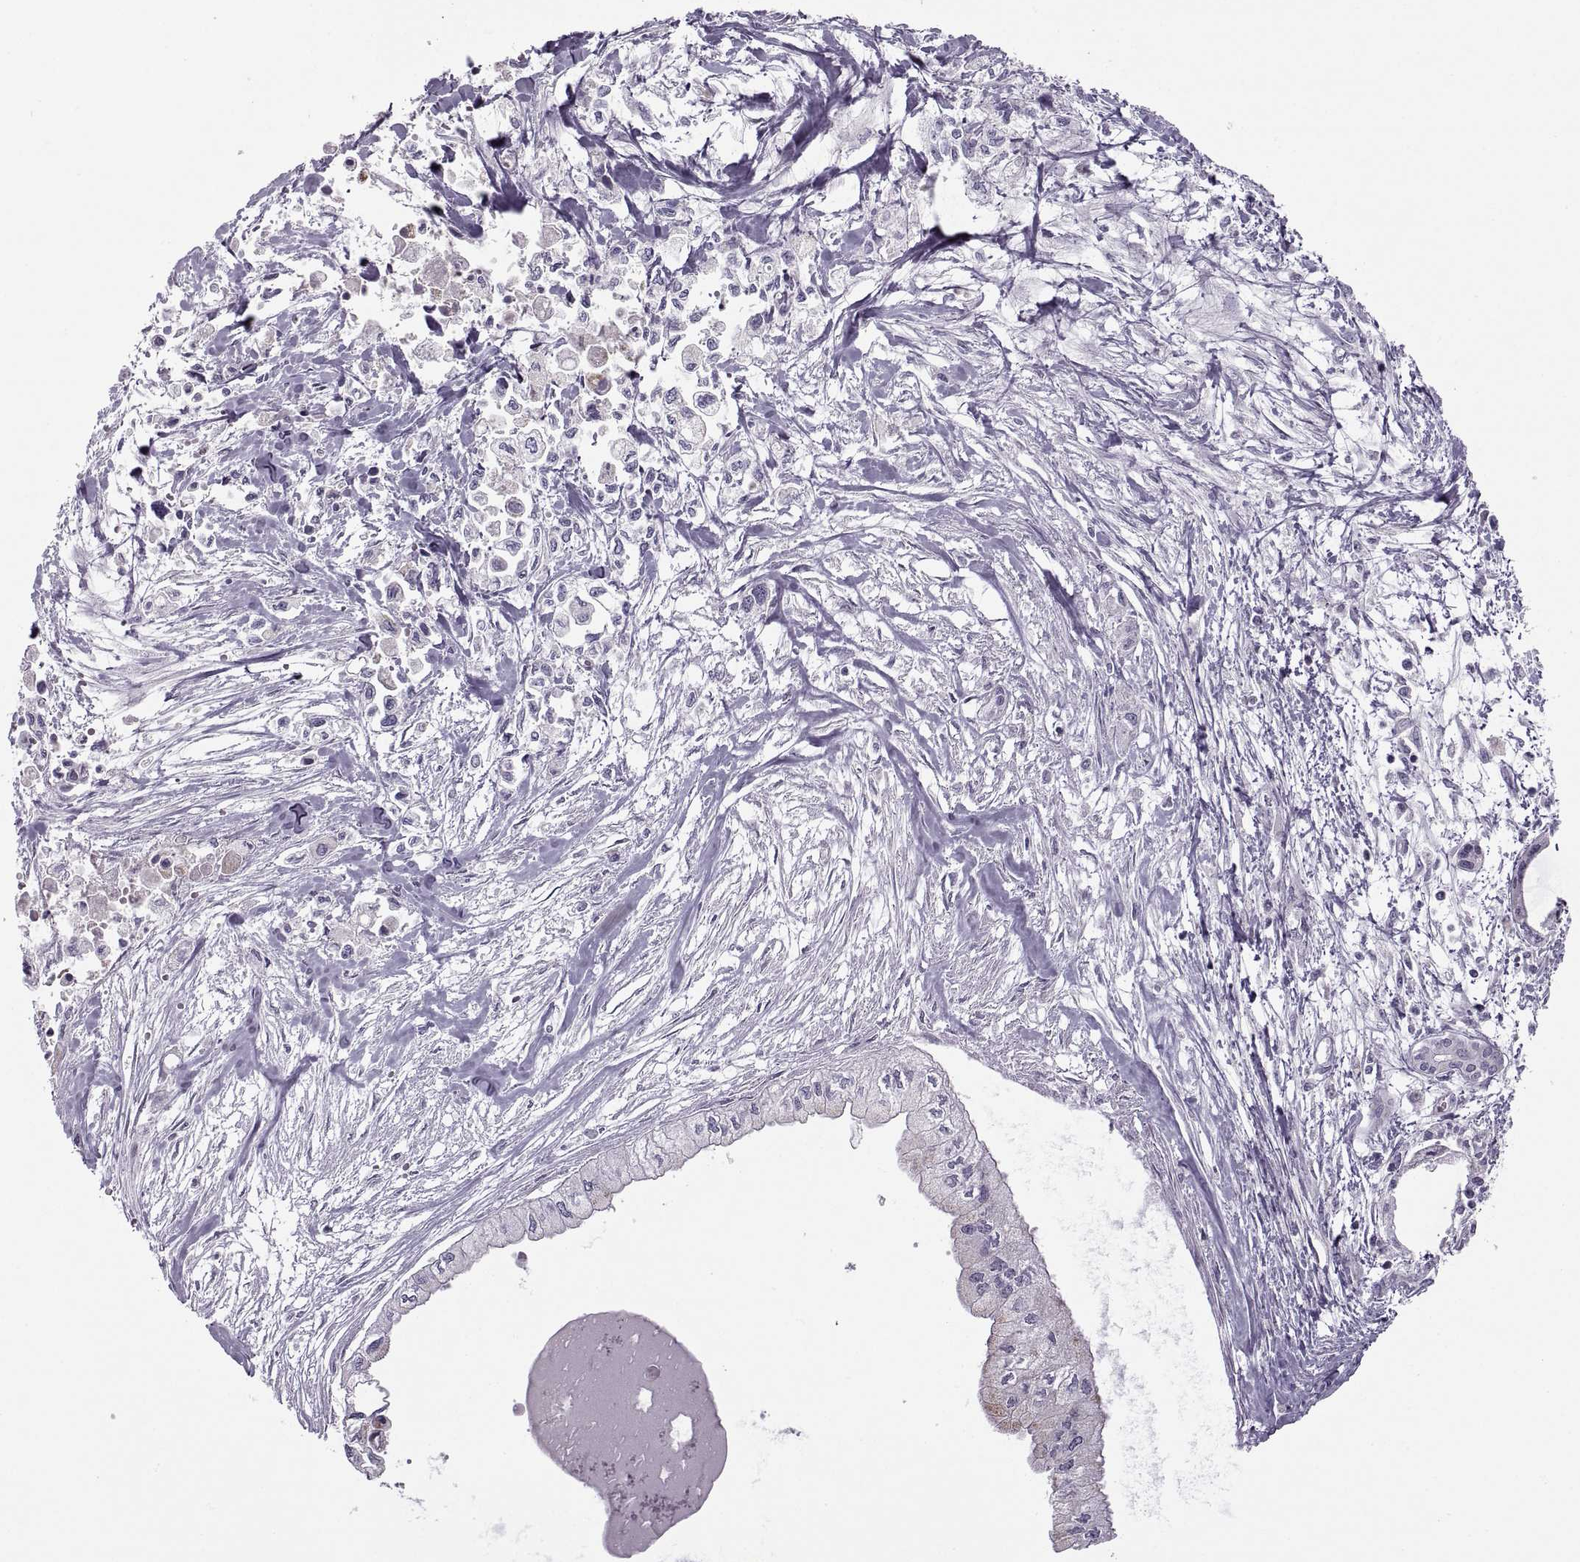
{"staining": {"intensity": "negative", "quantity": "none", "location": "none"}, "tissue": "pancreatic cancer", "cell_type": "Tumor cells", "image_type": "cancer", "snomed": [{"axis": "morphology", "description": "Adenocarcinoma, NOS"}, {"axis": "topography", "description": "Pancreas"}], "caption": "This is a photomicrograph of IHC staining of pancreatic cancer, which shows no expression in tumor cells.", "gene": "PIERCE1", "patient": {"sex": "female", "age": 61}}